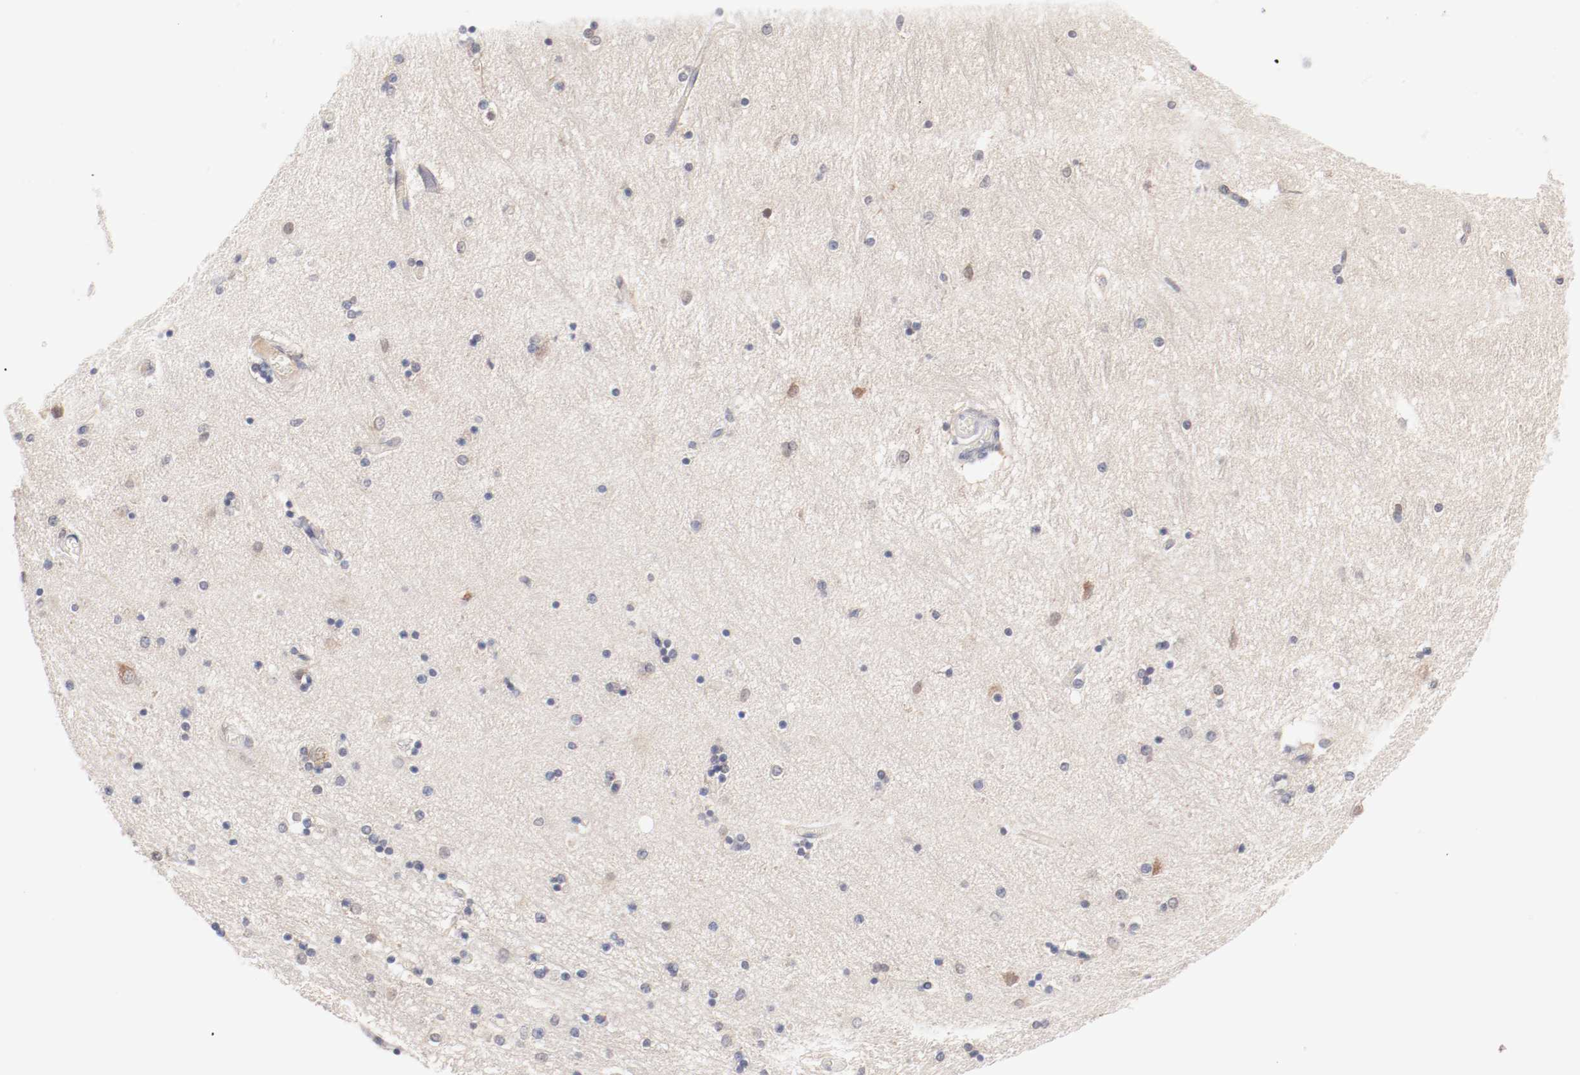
{"staining": {"intensity": "negative", "quantity": "none", "location": "none"}, "tissue": "hippocampus", "cell_type": "Glial cells", "image_type": "normal", "snomed": [{"axis": "morphology", "description": "Normal tissue, NOS"}, {"axis": "topography", "description": "Hippocampus"}], "caption": "Photomicrograph shows no protein positivity in glial cells of benign hippocampus.", "gene": "SETD3", "patient": {"sex": "female", "age": 54}}